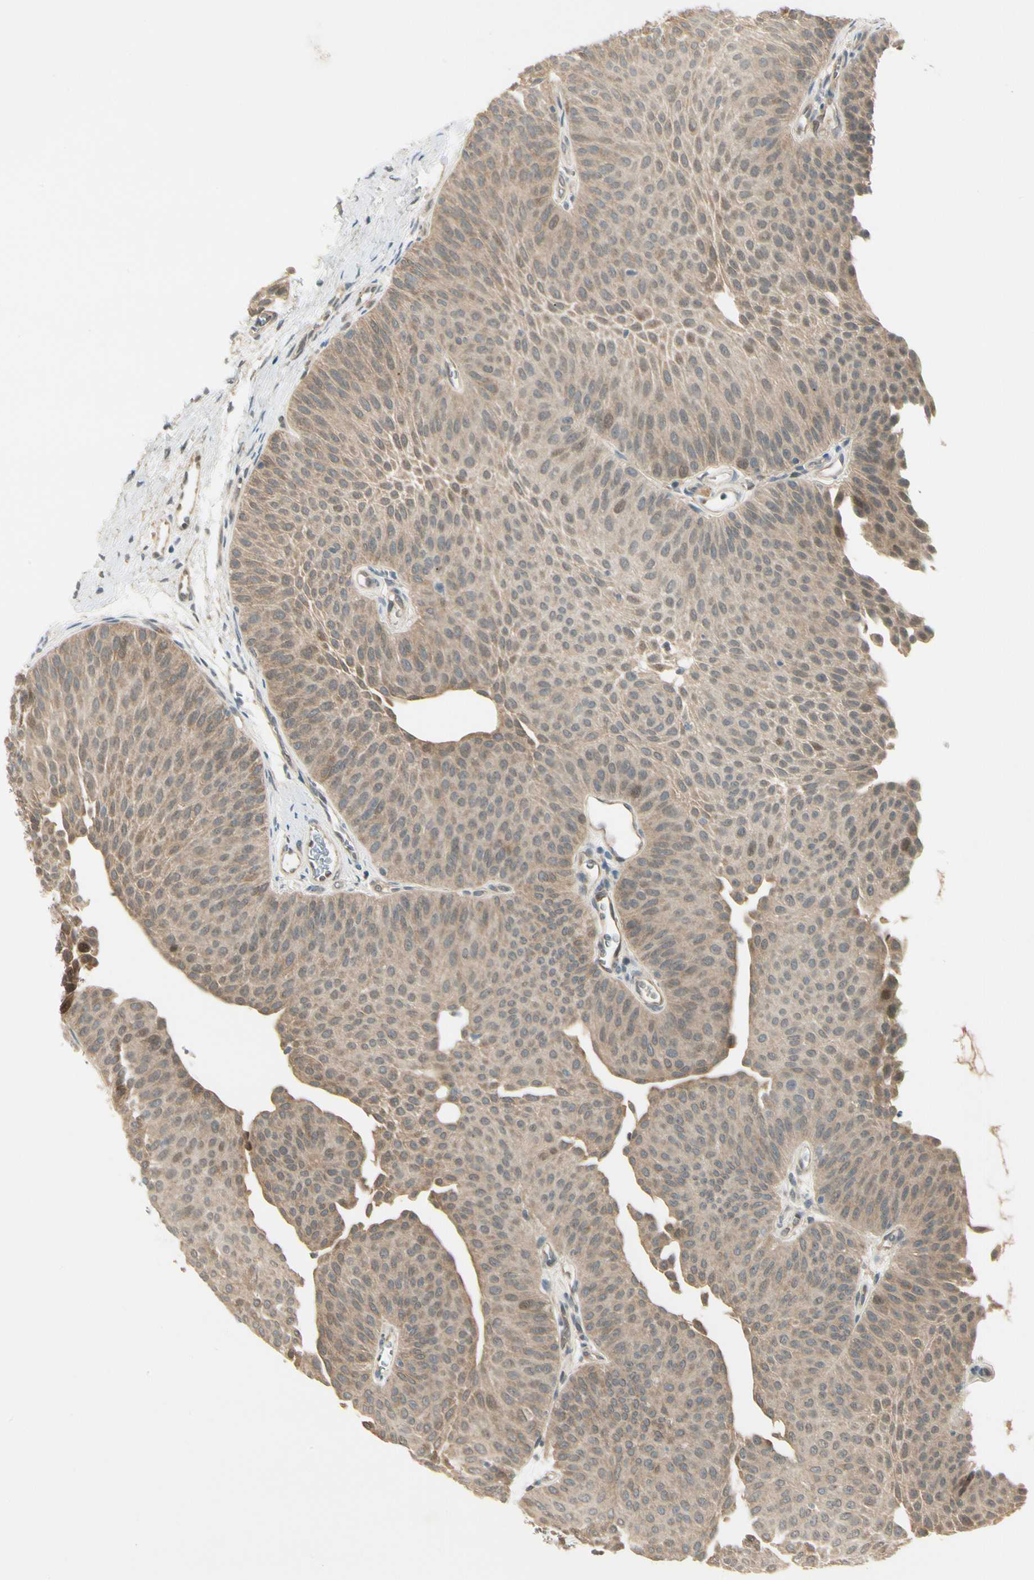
{"staining": {"intensity": "weak", "quantity": ">75%", "location": "cytoplasmic/membranous,nuclear"}, "tissue": "urothelial cancer", "cell_type": "Tumor cells", "image_type": "cancer", "snomed": [{"axis": "morphology", "description": "Urothelial carcinoma, Low grade"}, {"axis": "topography", "description": "Urinary bladder"}], "caption": "Immunohistochemical staining of human low-grade urothelial carcinoma exhibits low levels of weak cytoplasmic/membranous and nuclear positivity in approximately >75% of tumor cells. (IHC, brightfield microscopy, high magnification).", "gene": "EPHB3", "patient": {"sex": "female", "age": 60}}